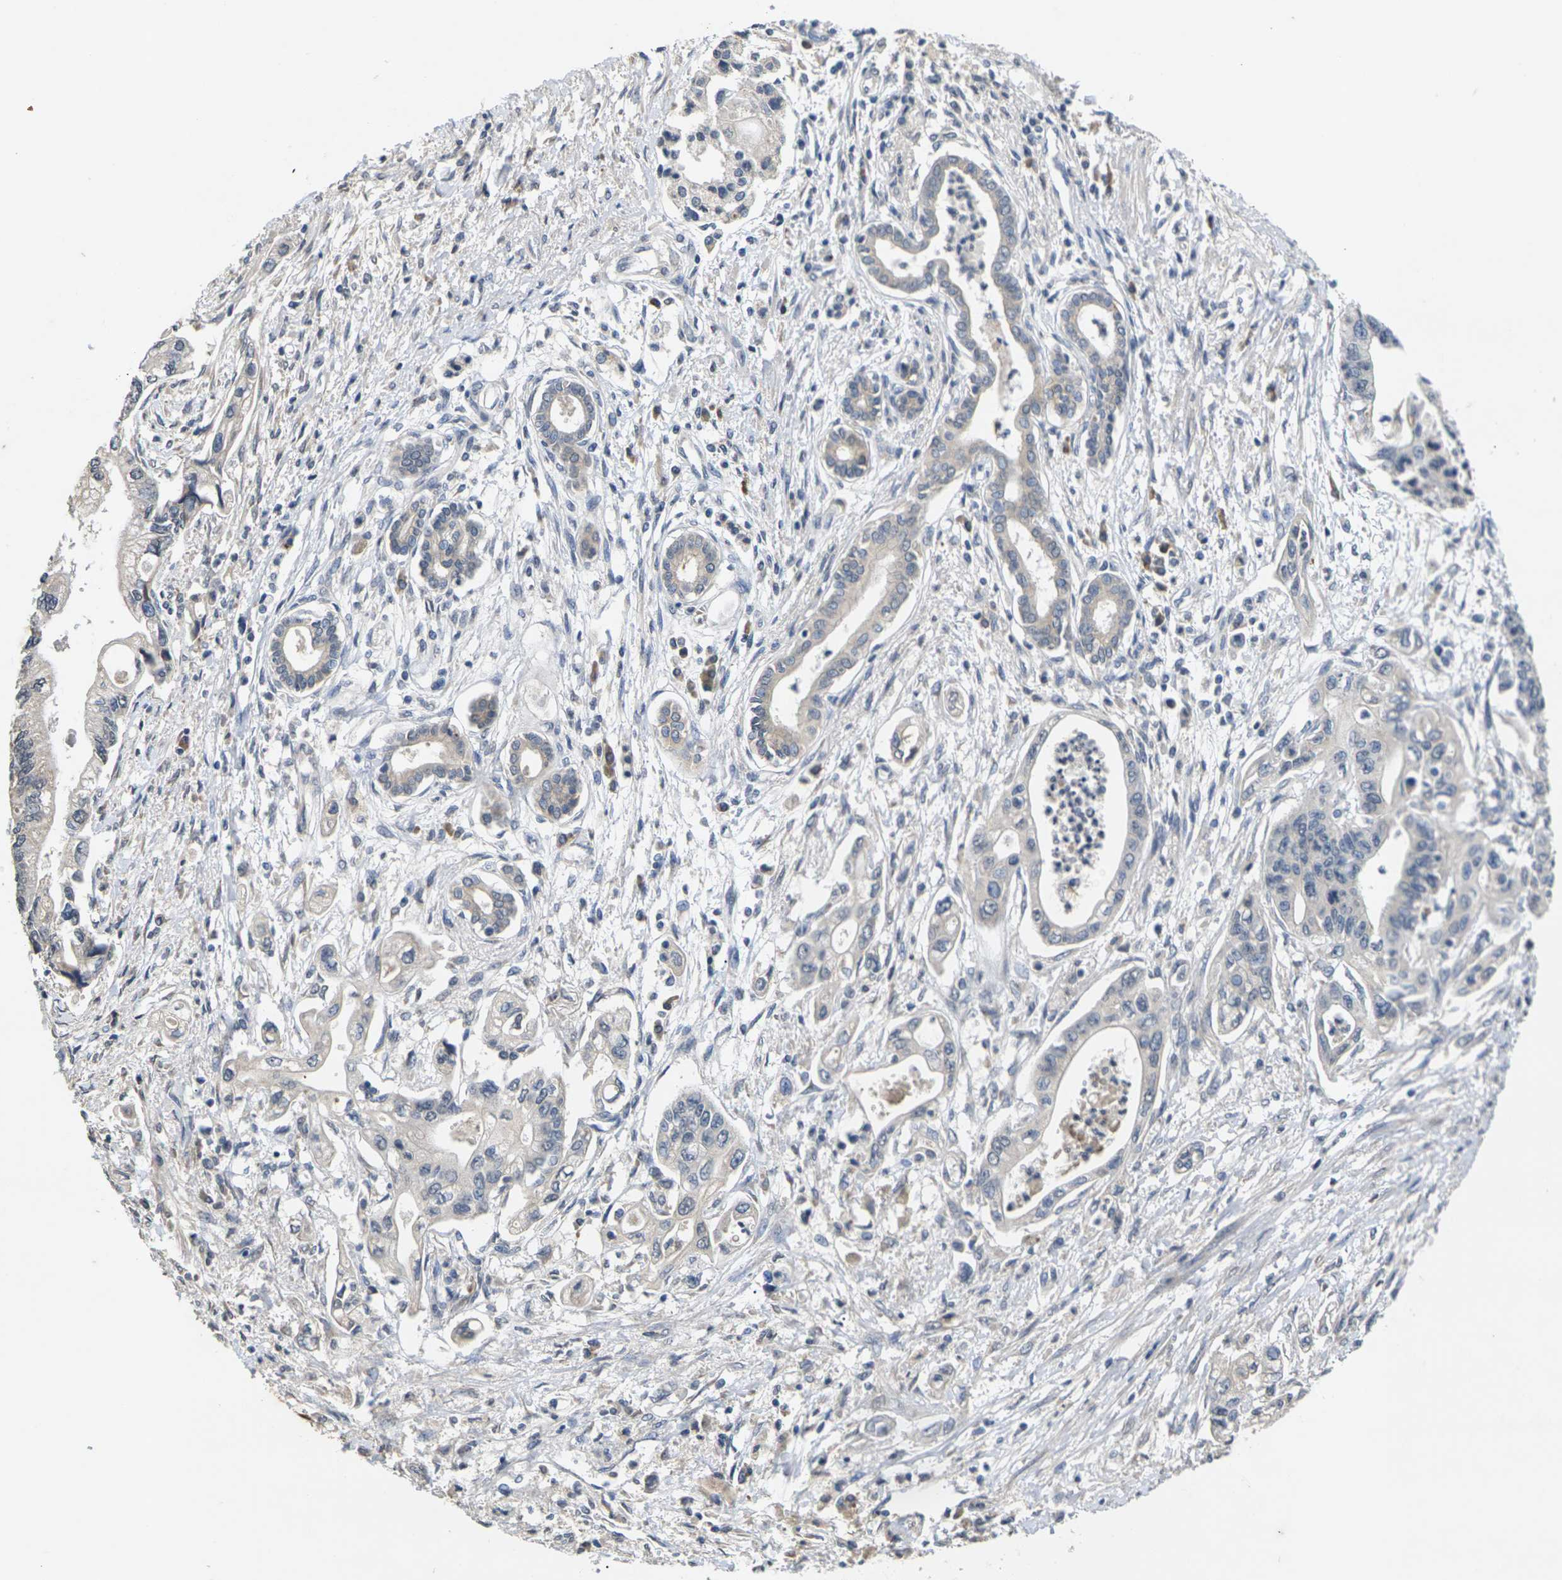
{"staining": {"intensity": "negative", "quantity": "none", "location": "none"}, "tissue": "pancreatic cancer", "cell_type": "Tumor cells", "image_type": "cancer", "snomed": [{"axis": "morphology", "description": "Adenocarcinoma, NOS"}, {"axis": "topography", "description": "Pancreas"}], "caption": "This is a image of immunohistochemistry staining of pancreatic cancer, which shows no expression in tumor cells. The staining was performed using DAB (3,3'-diaminobenzidine) to visualize the protein expression in brown, while the nuclei were stained in blue with hematoxylin (Magnification: 20x).", "gene": "SLC2A2", "patient": {"sex": "male", "age": 56}}